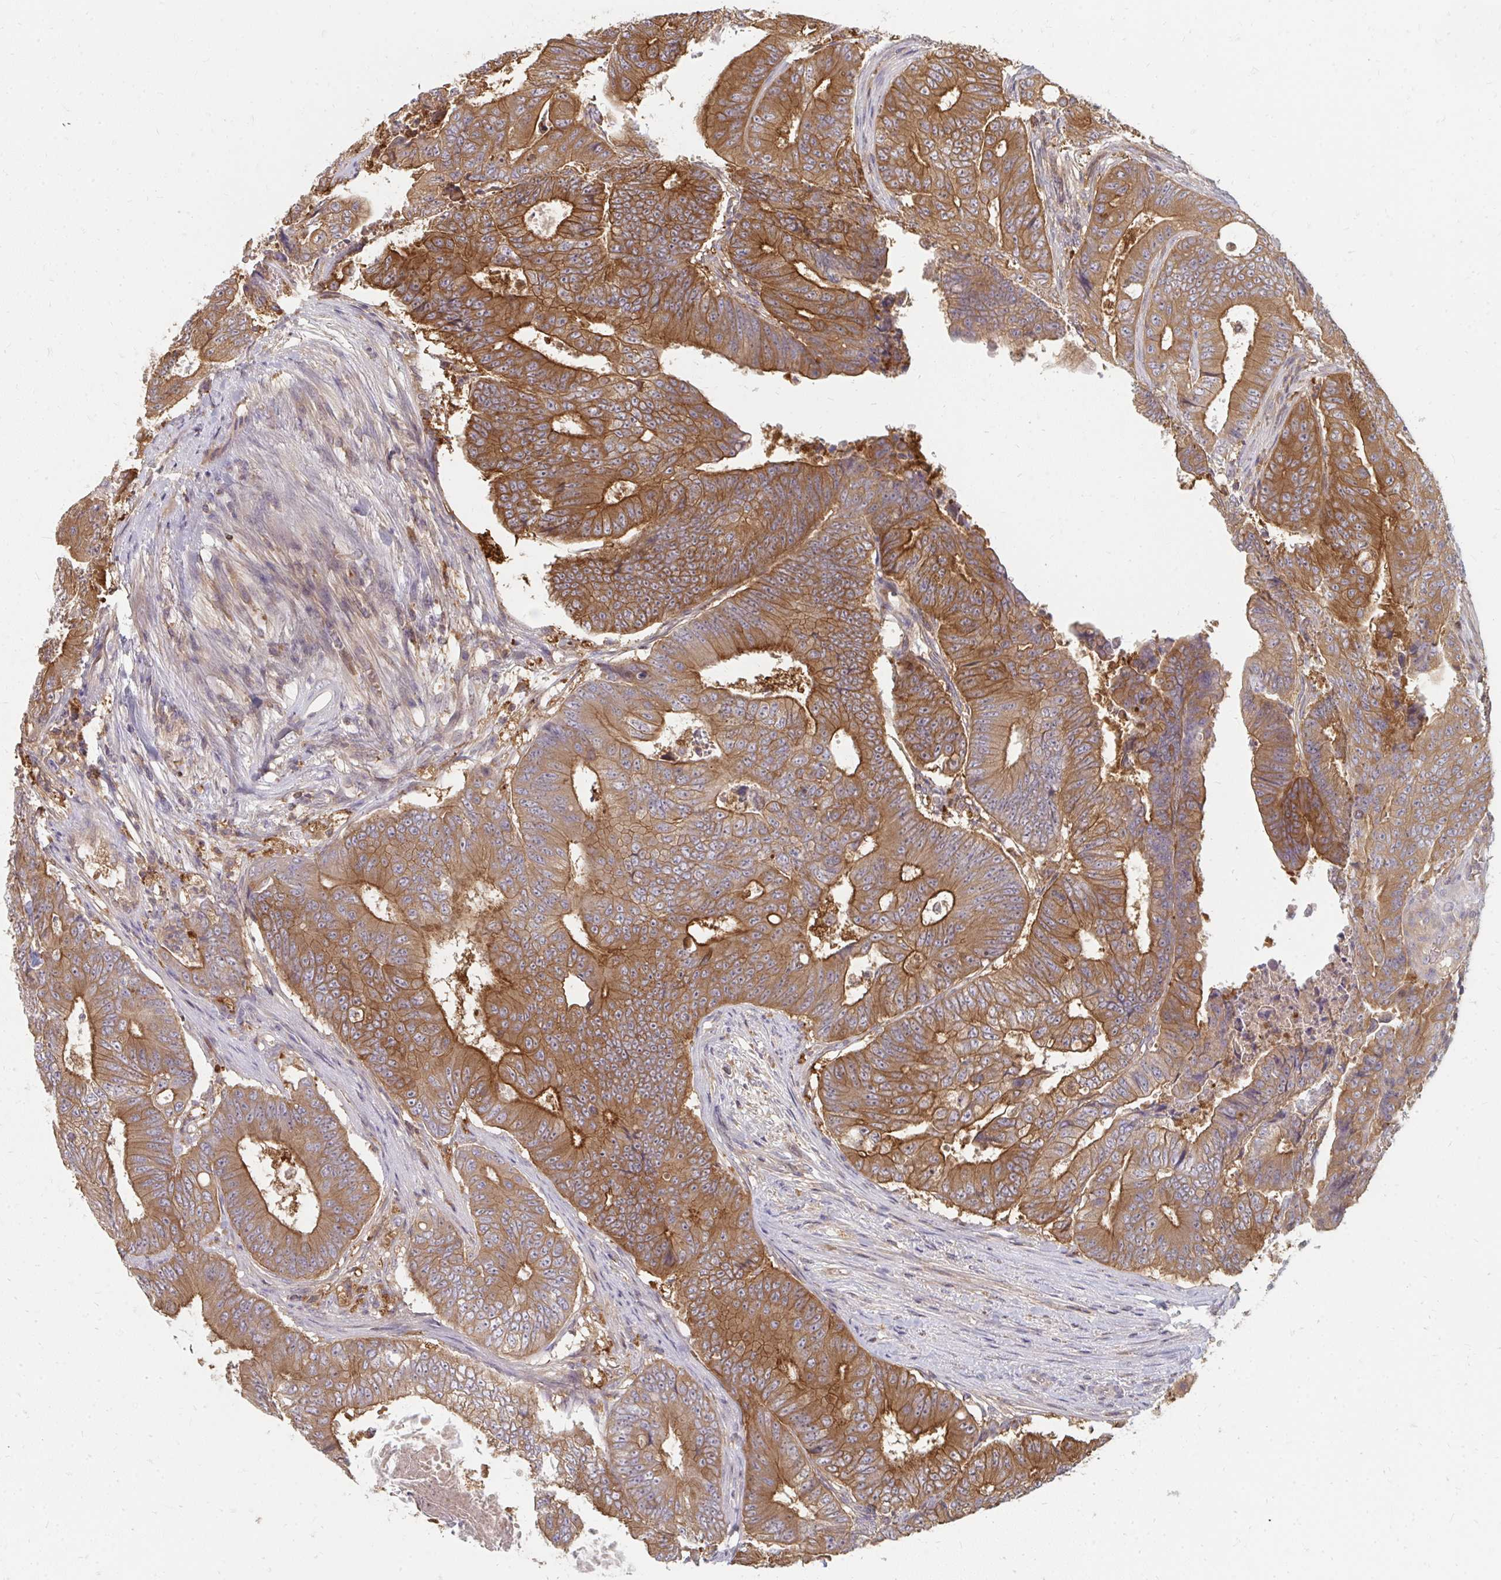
{"staining": {"intensity": "strong", "quantity": ">75%", "location": "cytoplasmic/membranous"}, "tissue": "colorectal cancer", "cell_type": "Tumor cells", "image_type": "cancer", "snomed": [{"axis": "morphology", "description": "Adenocarcinoma, NOS"}, {"axis": "topography", "description": "Colon"}], "caption": "Brown immunohistochemical staining in colorectal adenocarcinoma demonstrates strong cytoplasmic/membranous staining in approximately >75% of tumor cells.", "gene": "ZNF285", "patient": {"sex": "female", "age": 48}}